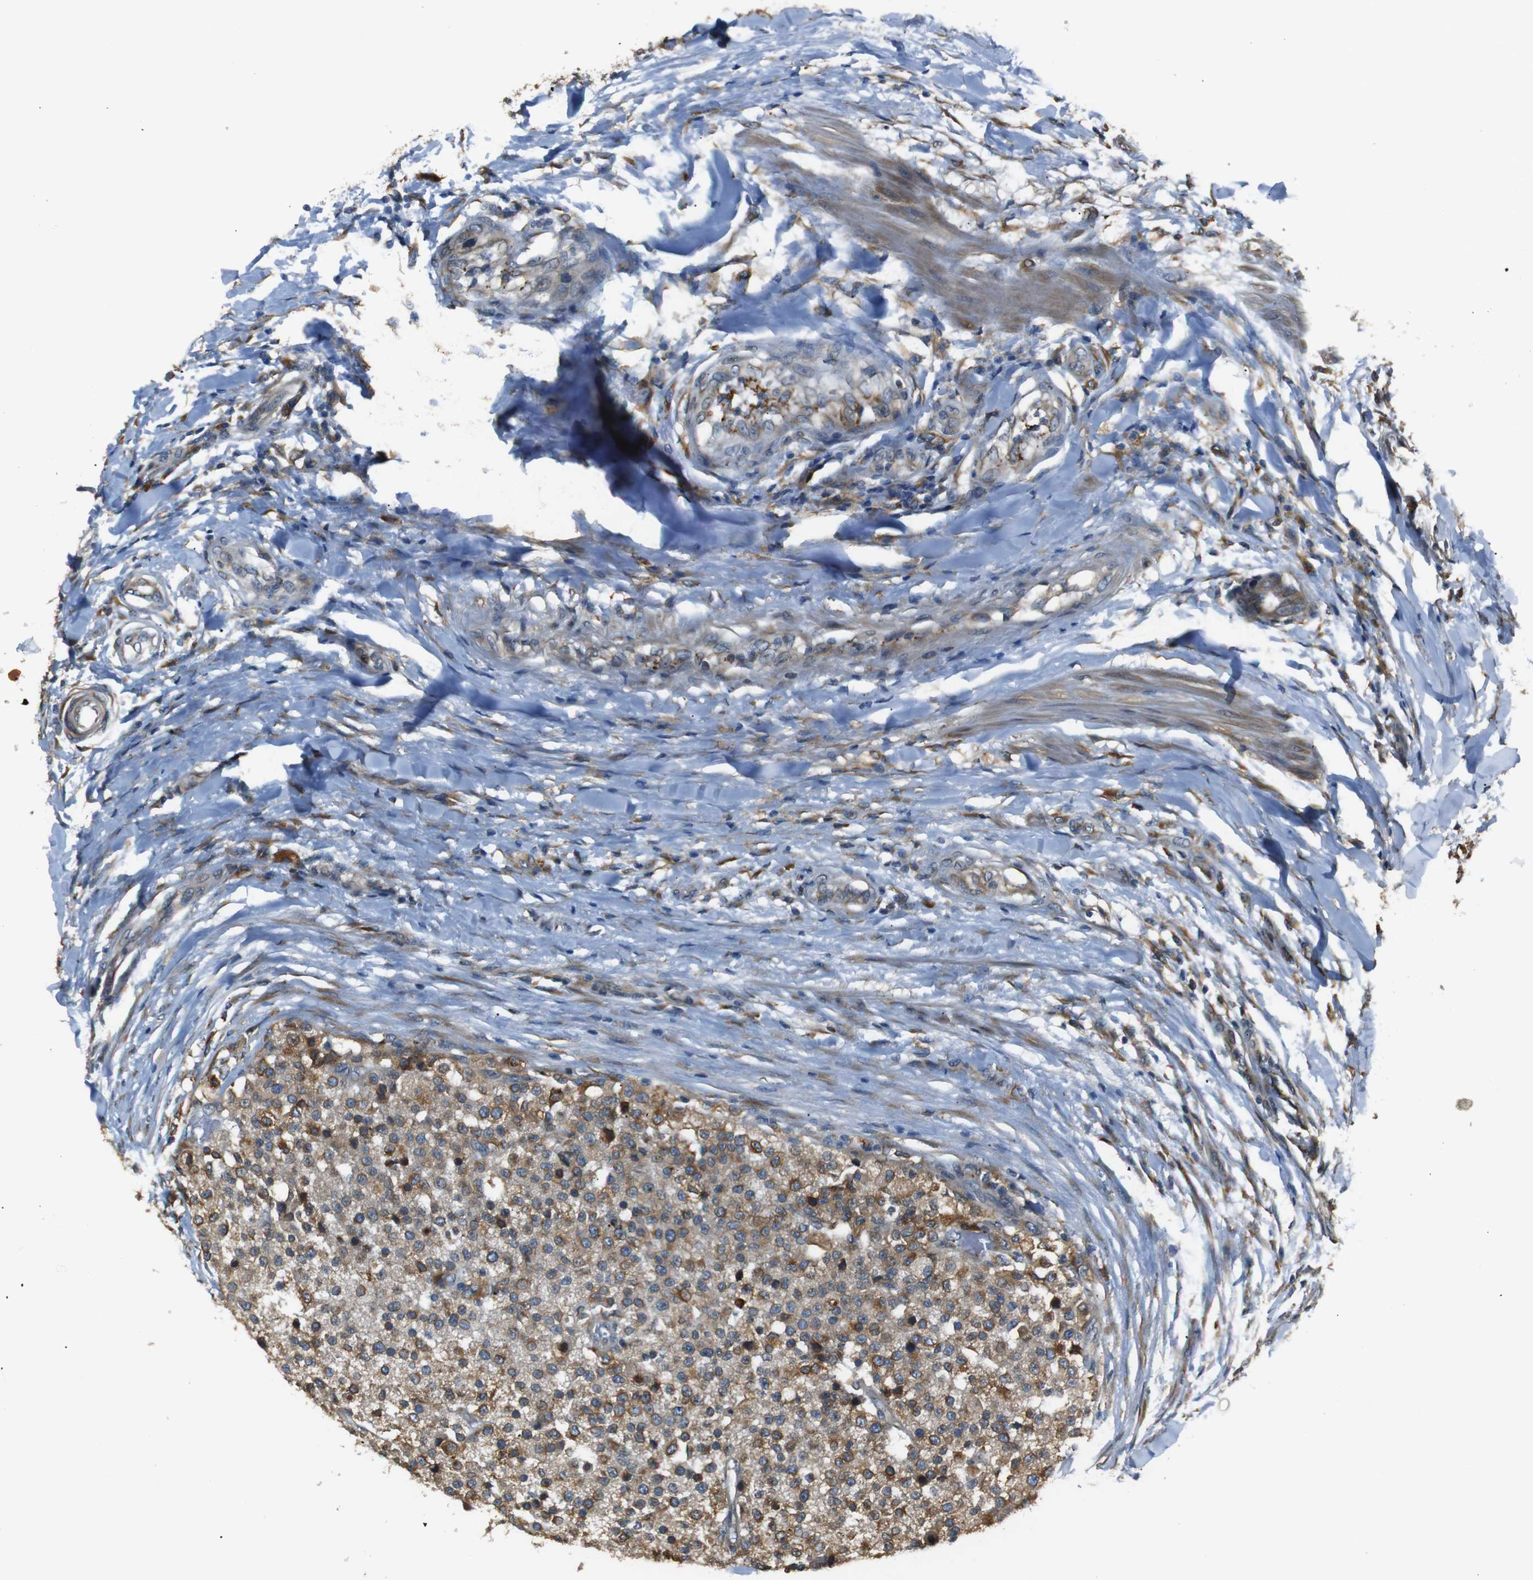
{"staining": {"intensity": "weak", "quantity": ">75%", "location": "cytoplasmic/membranous"}, "tissue": "testis cancer", "cell_type": "Tumor cells", "image_type": "cancer", "snomed": [{"axis": "morphology", "description": "Seminoma, NOS"}, {"axis": "topography", "description": "Testis"}], "caption": "Immunohistochemical staining of human testis seminoma shows low levels of weak cytoplasmic/membranous protein staining in about >75% of tumor cells.", "gene": "TMED2", "patient": {"sex": "male", "age": 59}}